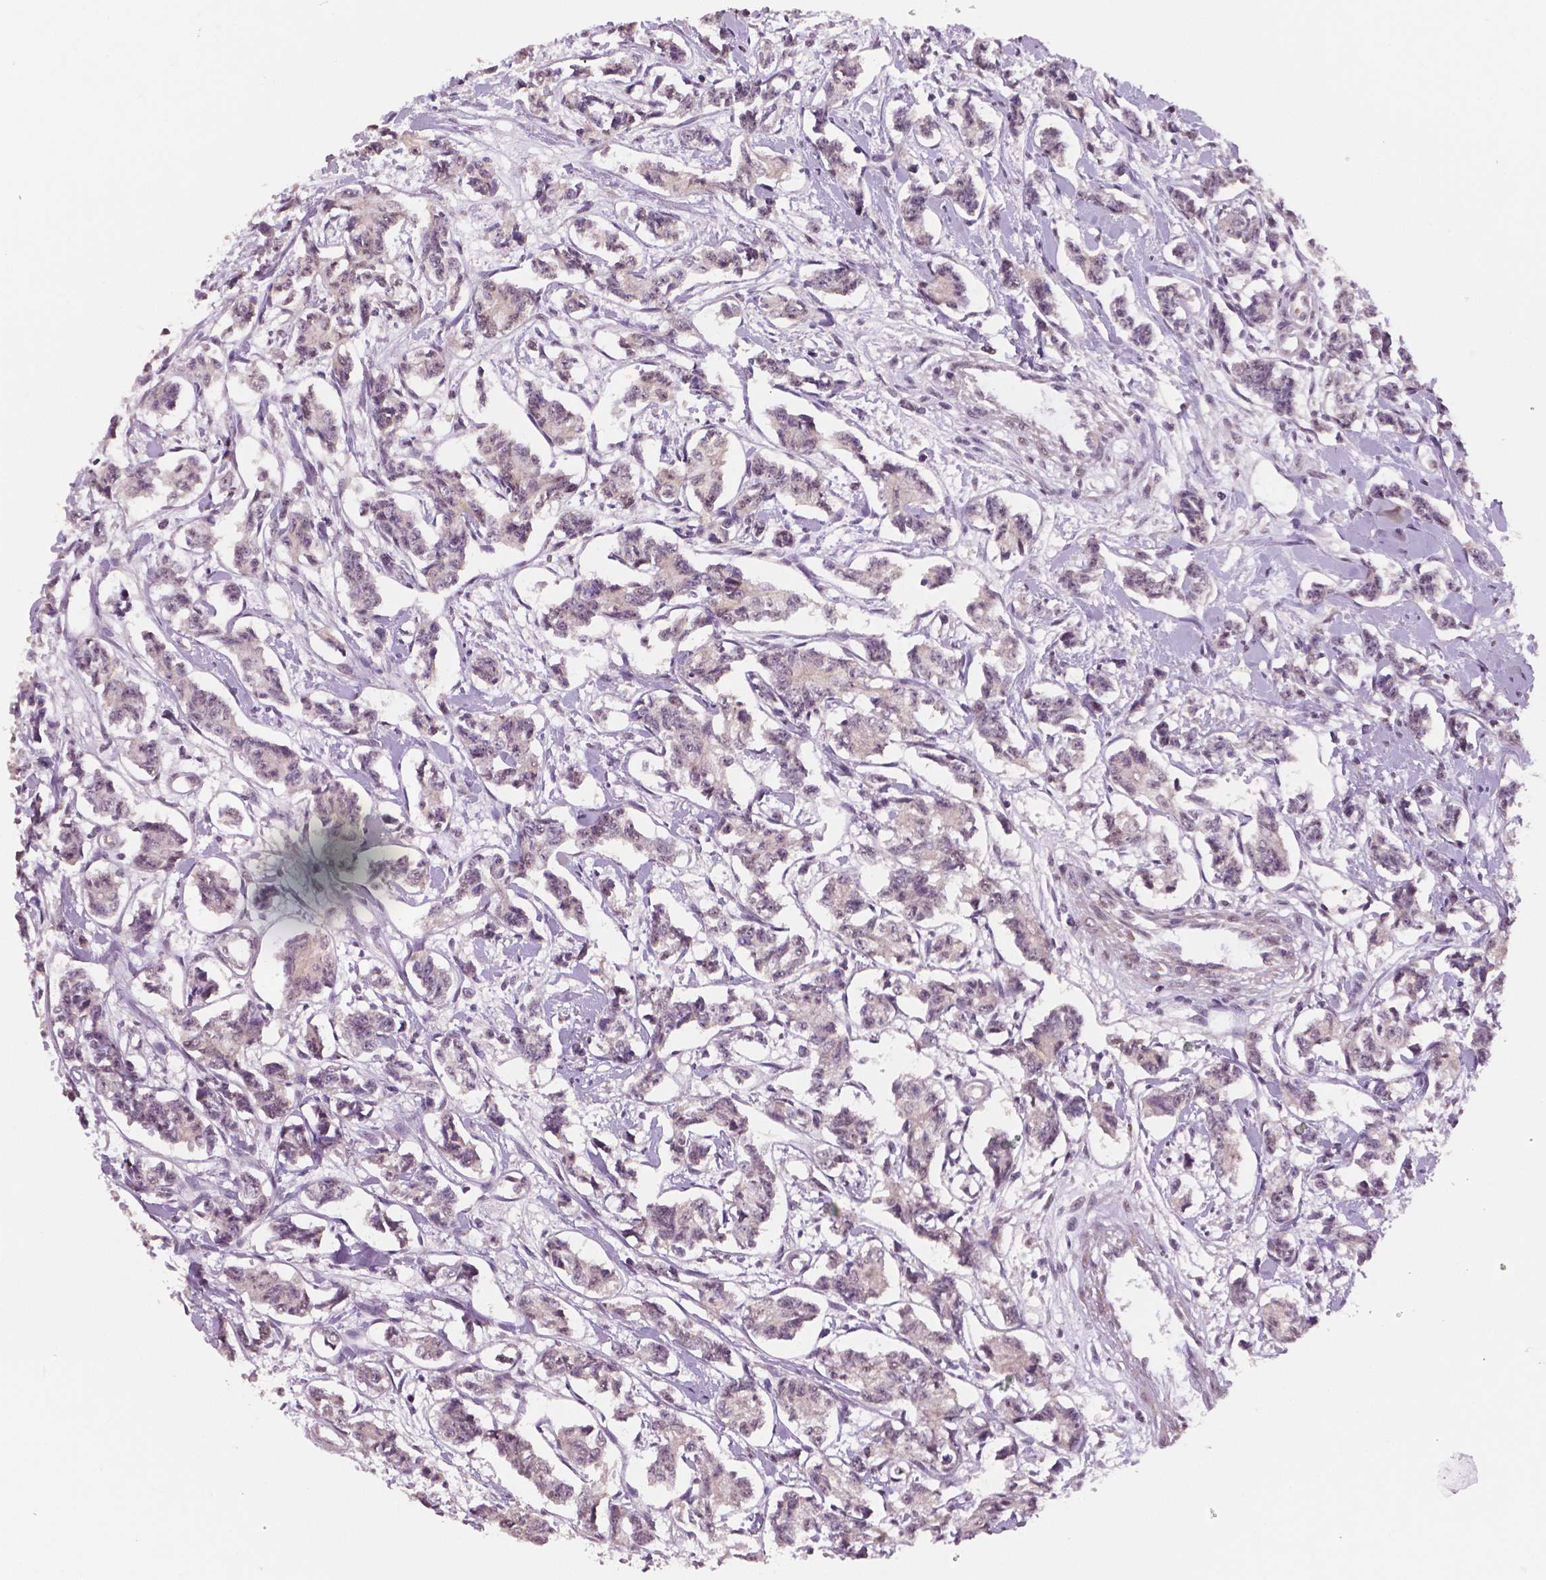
{"staining": {"intensity": "negative", "quantity": "none", "location": "none"}, "tissue": "carcinoid", "cell_type": "Tumor cells", "image_type": "cancer", "snomed": [{"axis": "morphology", "description": "Carcinoid, malignant, NOS"}, {"axis": "topography", "description": "Kidney"}], "caption": "IHC histopathology image of neoplastic tissue: human carcinoid (malignant) stained with DAB demonstrates no significant protein staining in tumor cells.", "gene": "STAT3", "patient": {"sex": "female", "age": 41}}